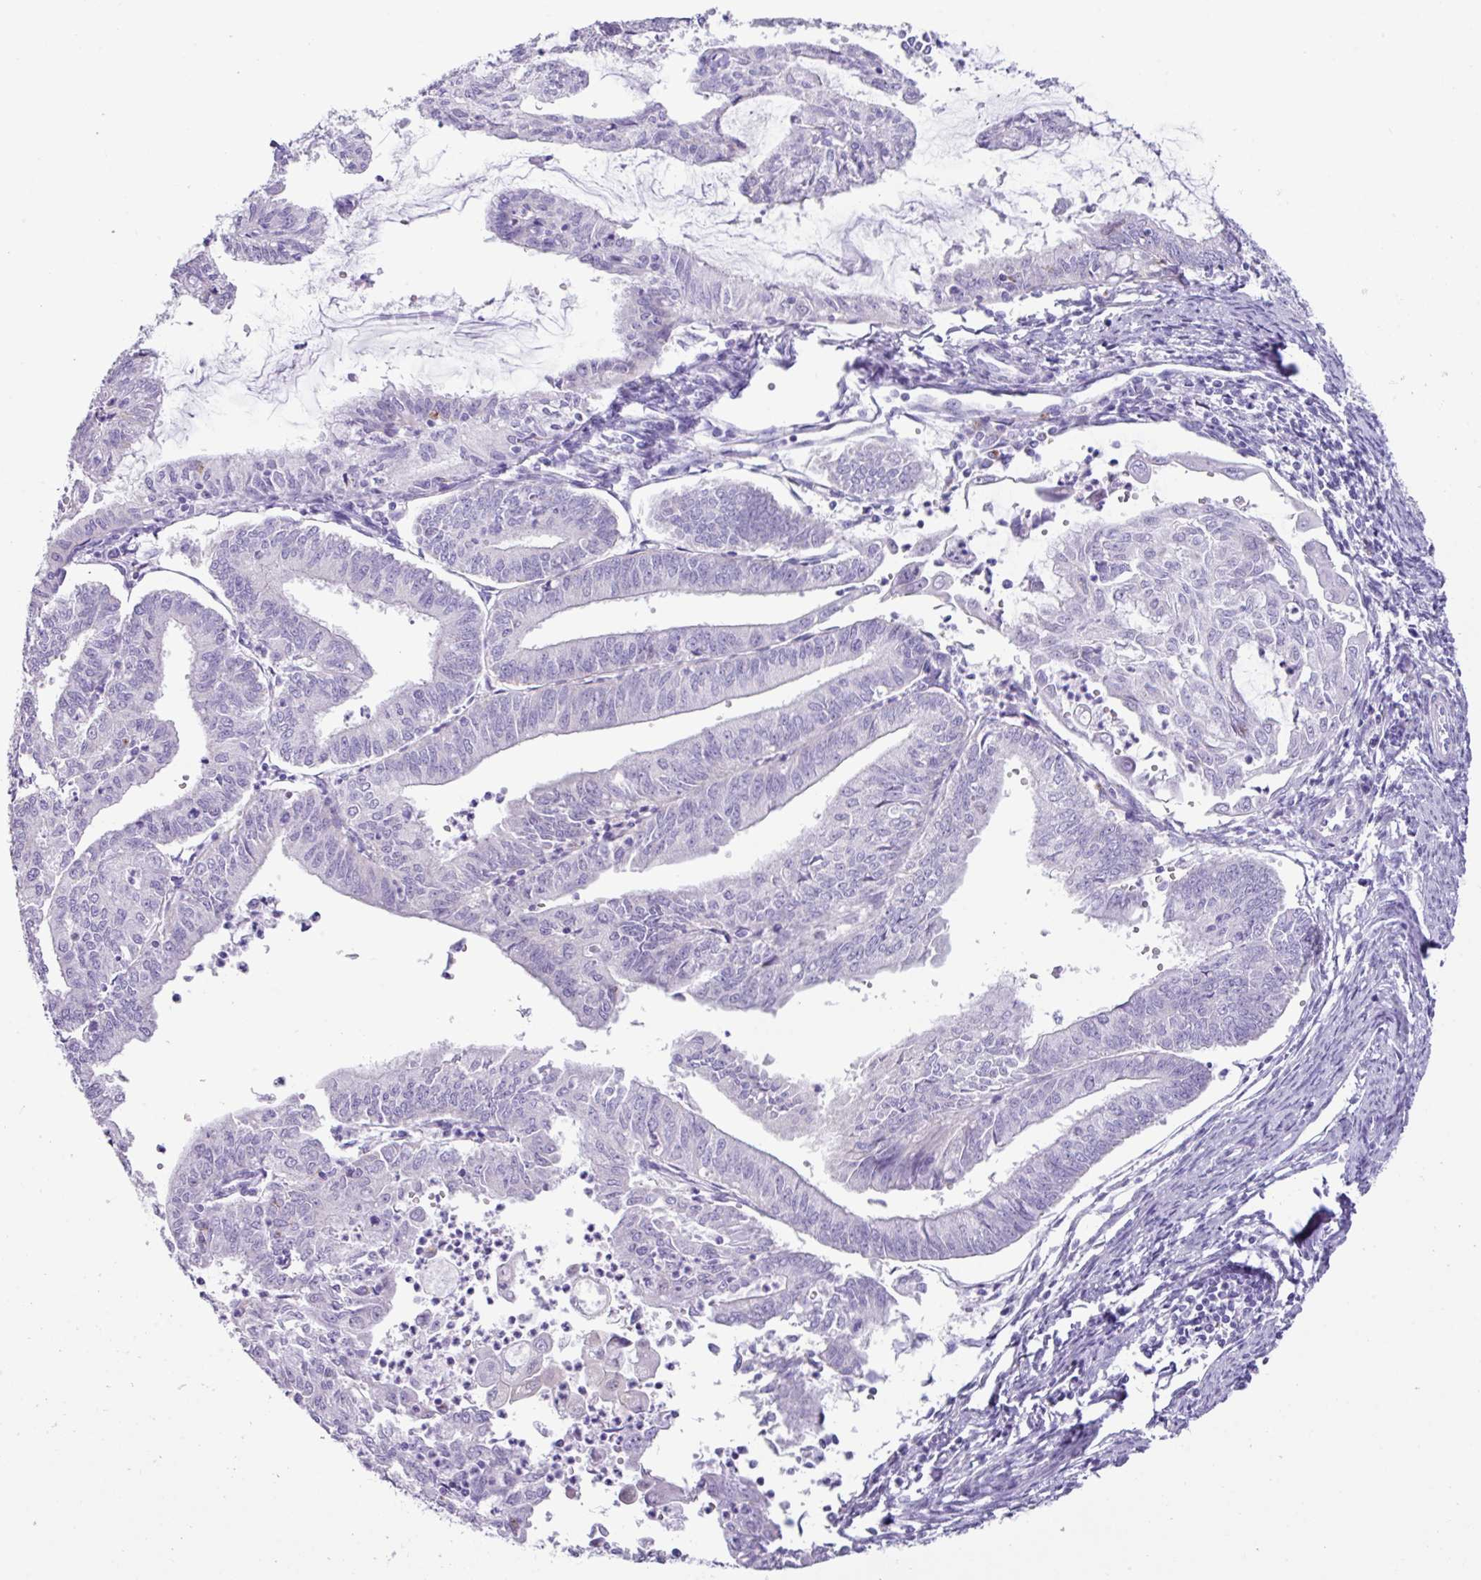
{"staining": {"intensity": "negative", "quantity": "none", "location": "none"}, "tissue": "endometrial cancer", "cell_type": "Tumor cells", "image_type": "cancer", "snomed": [{"axis": "morphology", "description": "Adenocarcinoma, NOS"}, {"axis": "topography", "description": "Endometrium"}], "caption": "IHC photomicrograph of human endometrial adenocarcinoma stained for a protein (brown), which exhibits no expression in tumor cells. Nuclei are stained in blue.", "gene": "NCCRP1", "patient": {"sex": "female", "age": 70}}